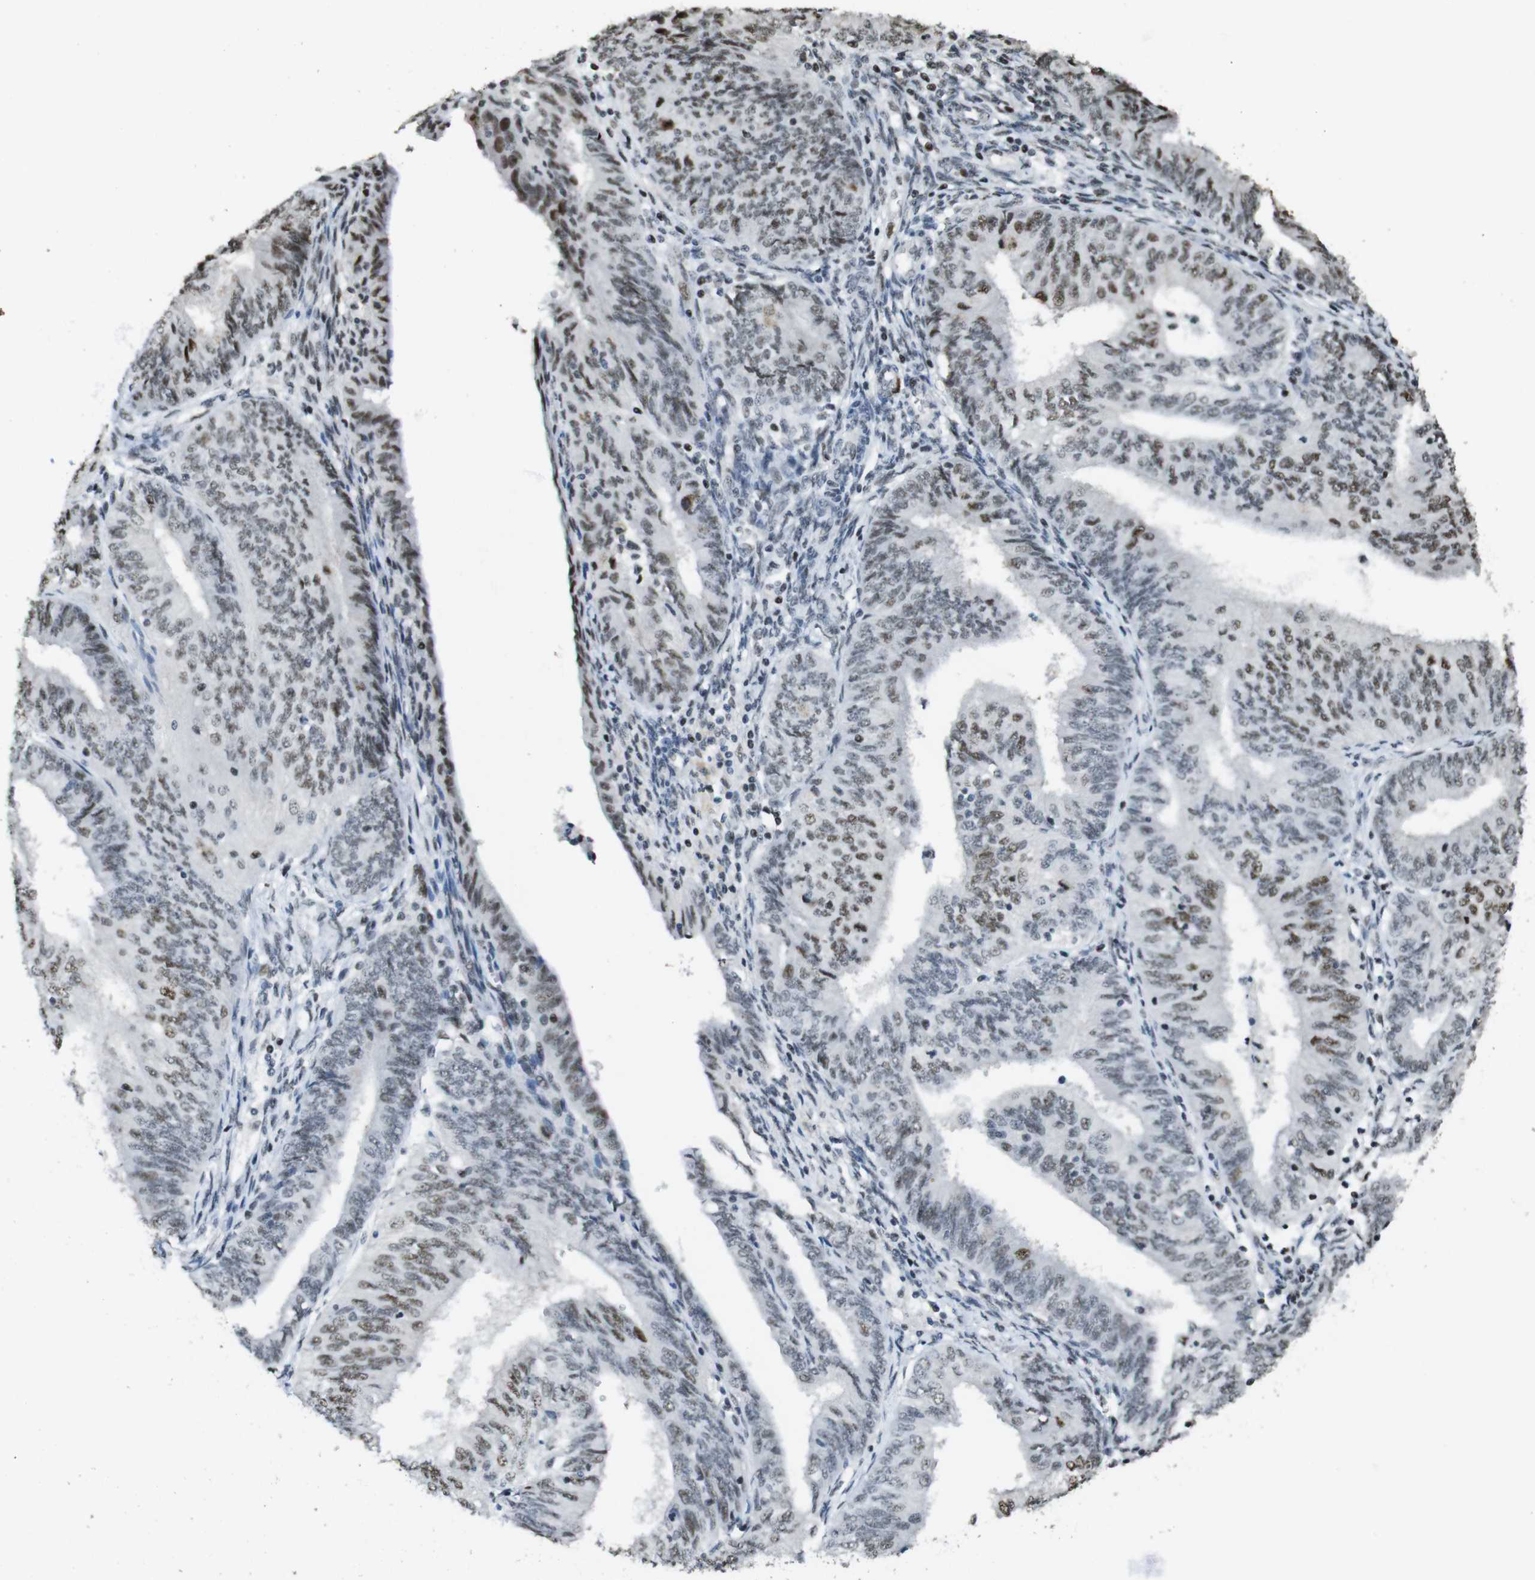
{"staining": {"intensity": "weak", "quantity": "25%-75%", "location": "nuclear"}, "tissue": "endometrial cancer", "cell_type": "Tumor cells", "image_type": "cancer", "snomed": [{"axis": "morphology", "description": "Adenocarcinoma, NOS"}, {"axis": "topography", "description": "Endometrium"}], "caption": "Endometrial adenocarcinoma tissue displays weak nuclear staining in about 25%-75% of tumor cells", "gene": "CSNK2B", "patient": {"sex": "female", "age": 58}}